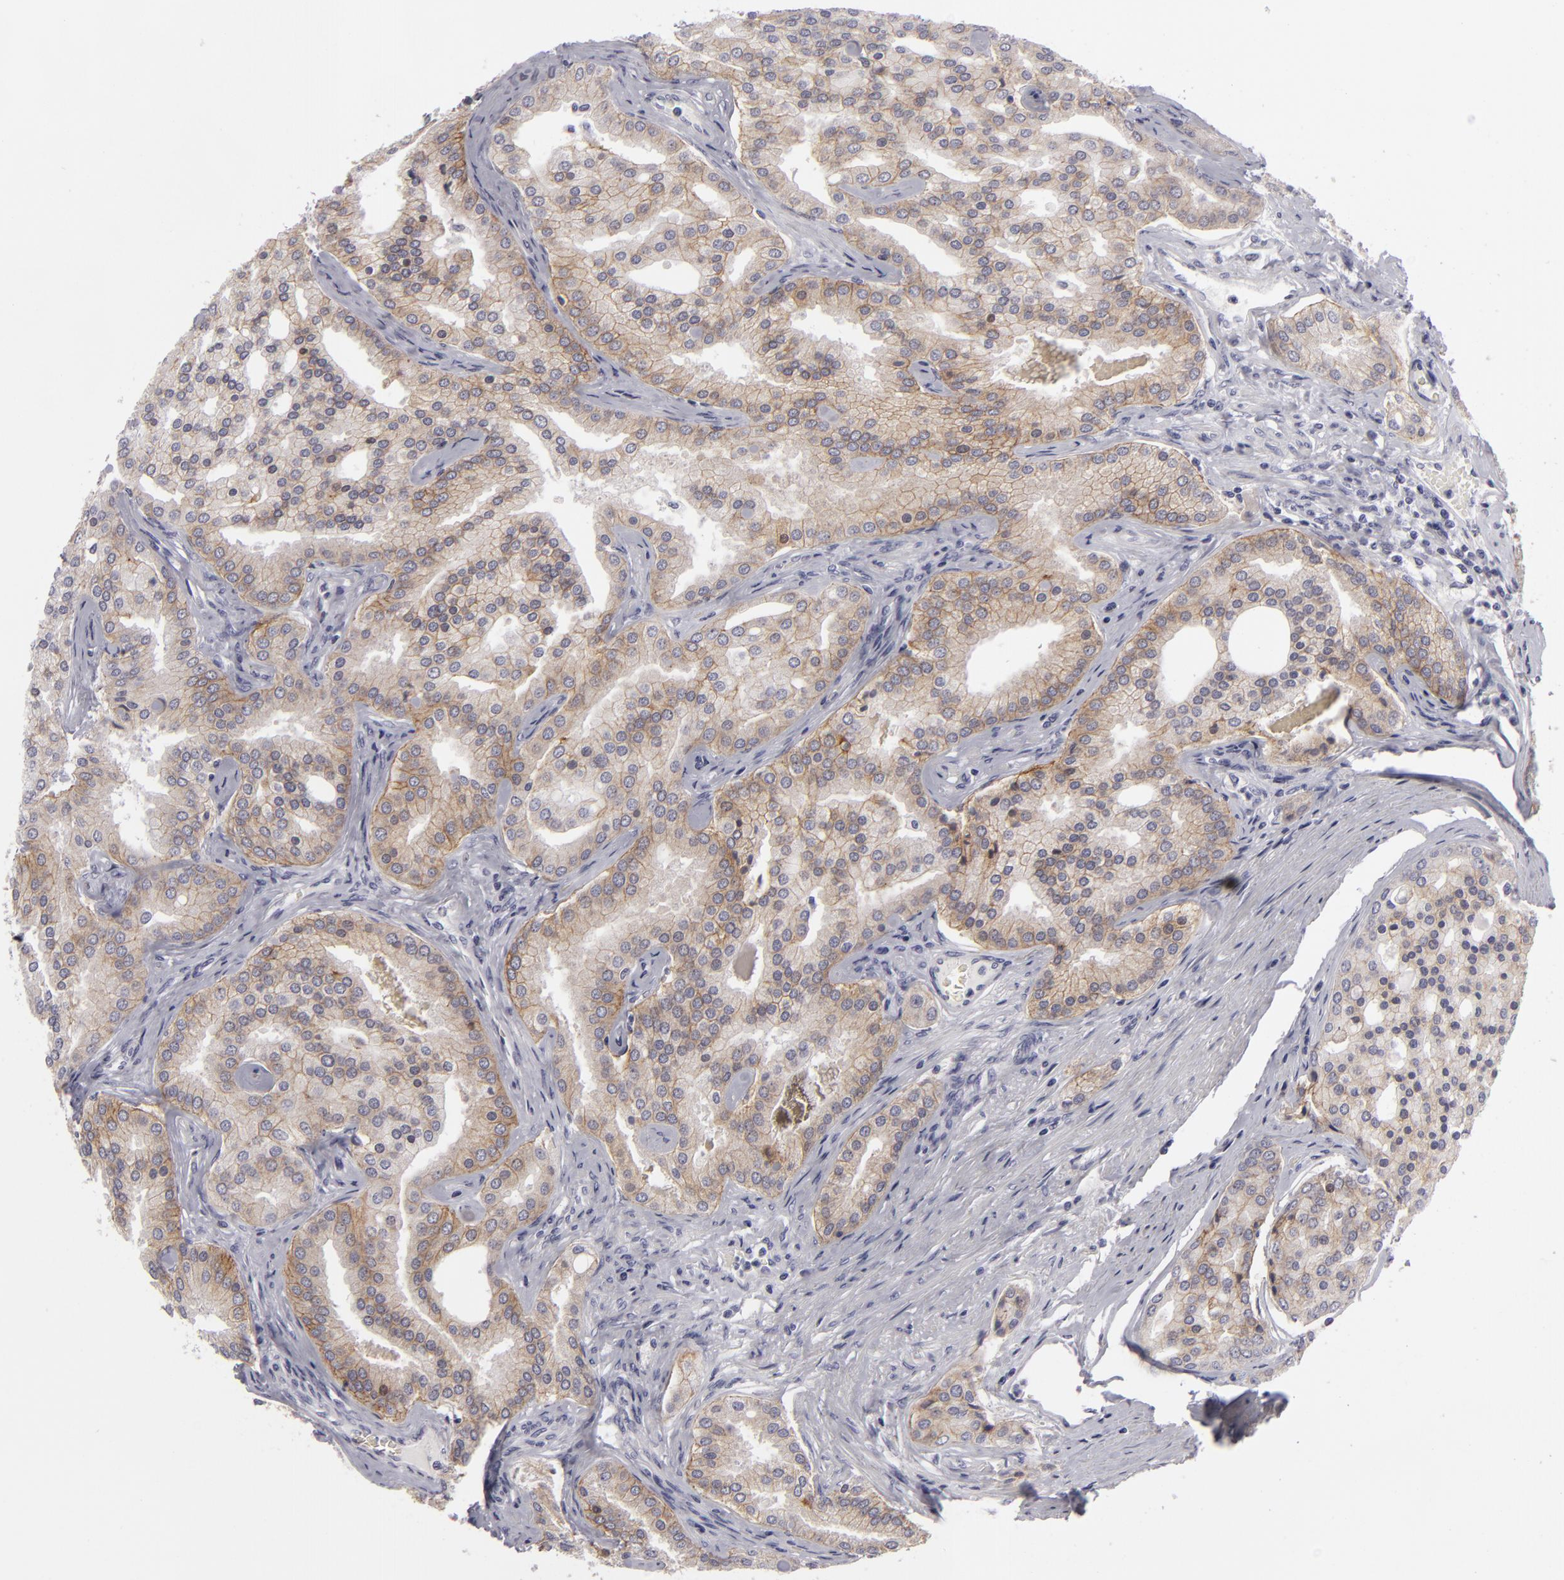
{"staining": {"intensity": "moderate", "quantity": ">75%", "location": "cytoplasmic/membranous"}, "tissue": "prostate cancer", "cell_type": "Tumor cells", "image_type": "cancer", "snomed": [{"axis": "morphology", "description": "Adenocarcinoma, High grade"}, {"axis": "topography", "description": "Prostate"}], "caption": "Immunohistochemistry of prostate cancer (high-grade adenocarcinoma) shows medium levels of moderate cytoplasmic/membranous expression in about >75% of tumor cells.", "gene": "JUP", "patient": {"sex": "male", "age": 64}}